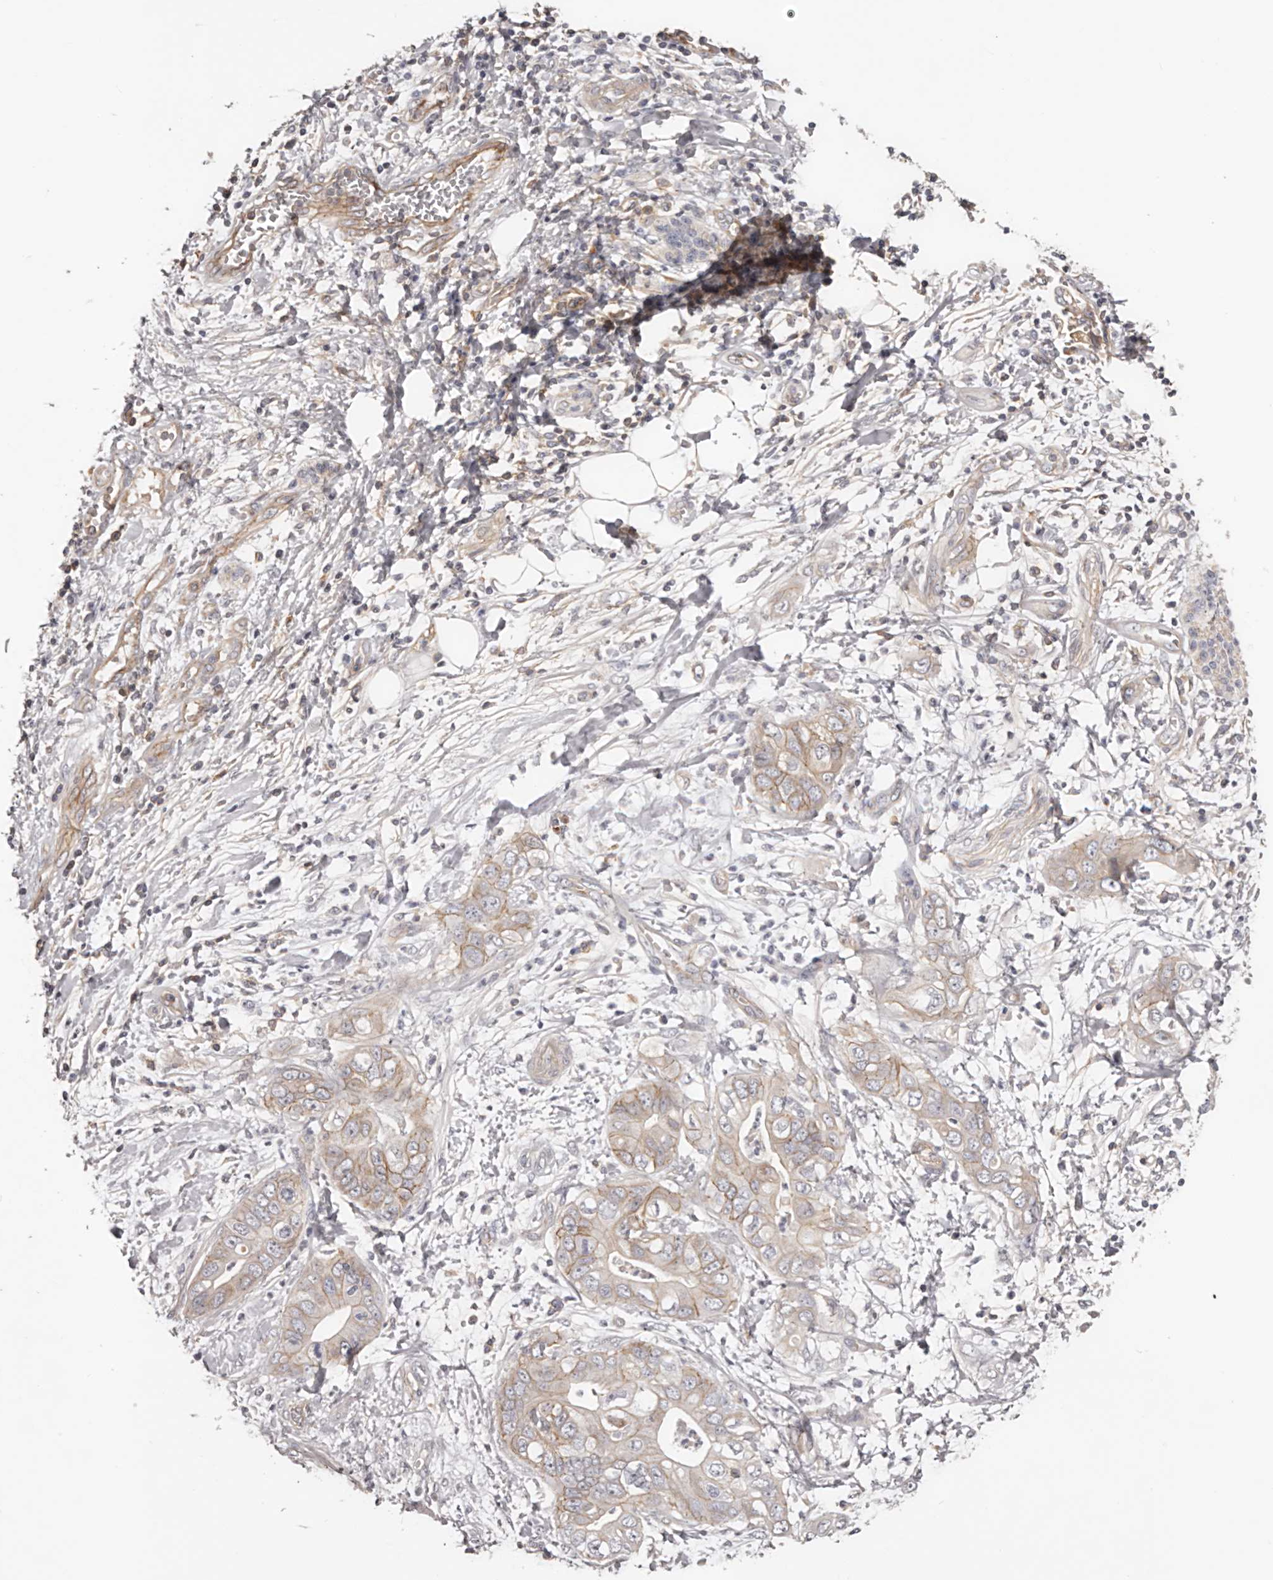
{"staining": {"intensity": "weak", "quantity": "<25%", "location": "cytoplasmic/membranous"}, "tissue": "pancreatic cancer", "cell_type": "Tumor cells", "image_type": "cancer", "snomed": [{"axis": "morphology", "description": "Adenocarcinoma, NOS"}, {"axis": "topography", "description": "Pancreas"}], "caption": "Pancreatic cancer (adenocarcinoma) was stained to show a protein in brown. There is no significant staining in tumor cells. (DAB (3,3'-diaminobenzidine) IHC visualized using brightfield microscopy, high magnification).", "gene": "DMRT2", "patient": {"sex": "female", "age": 78}}